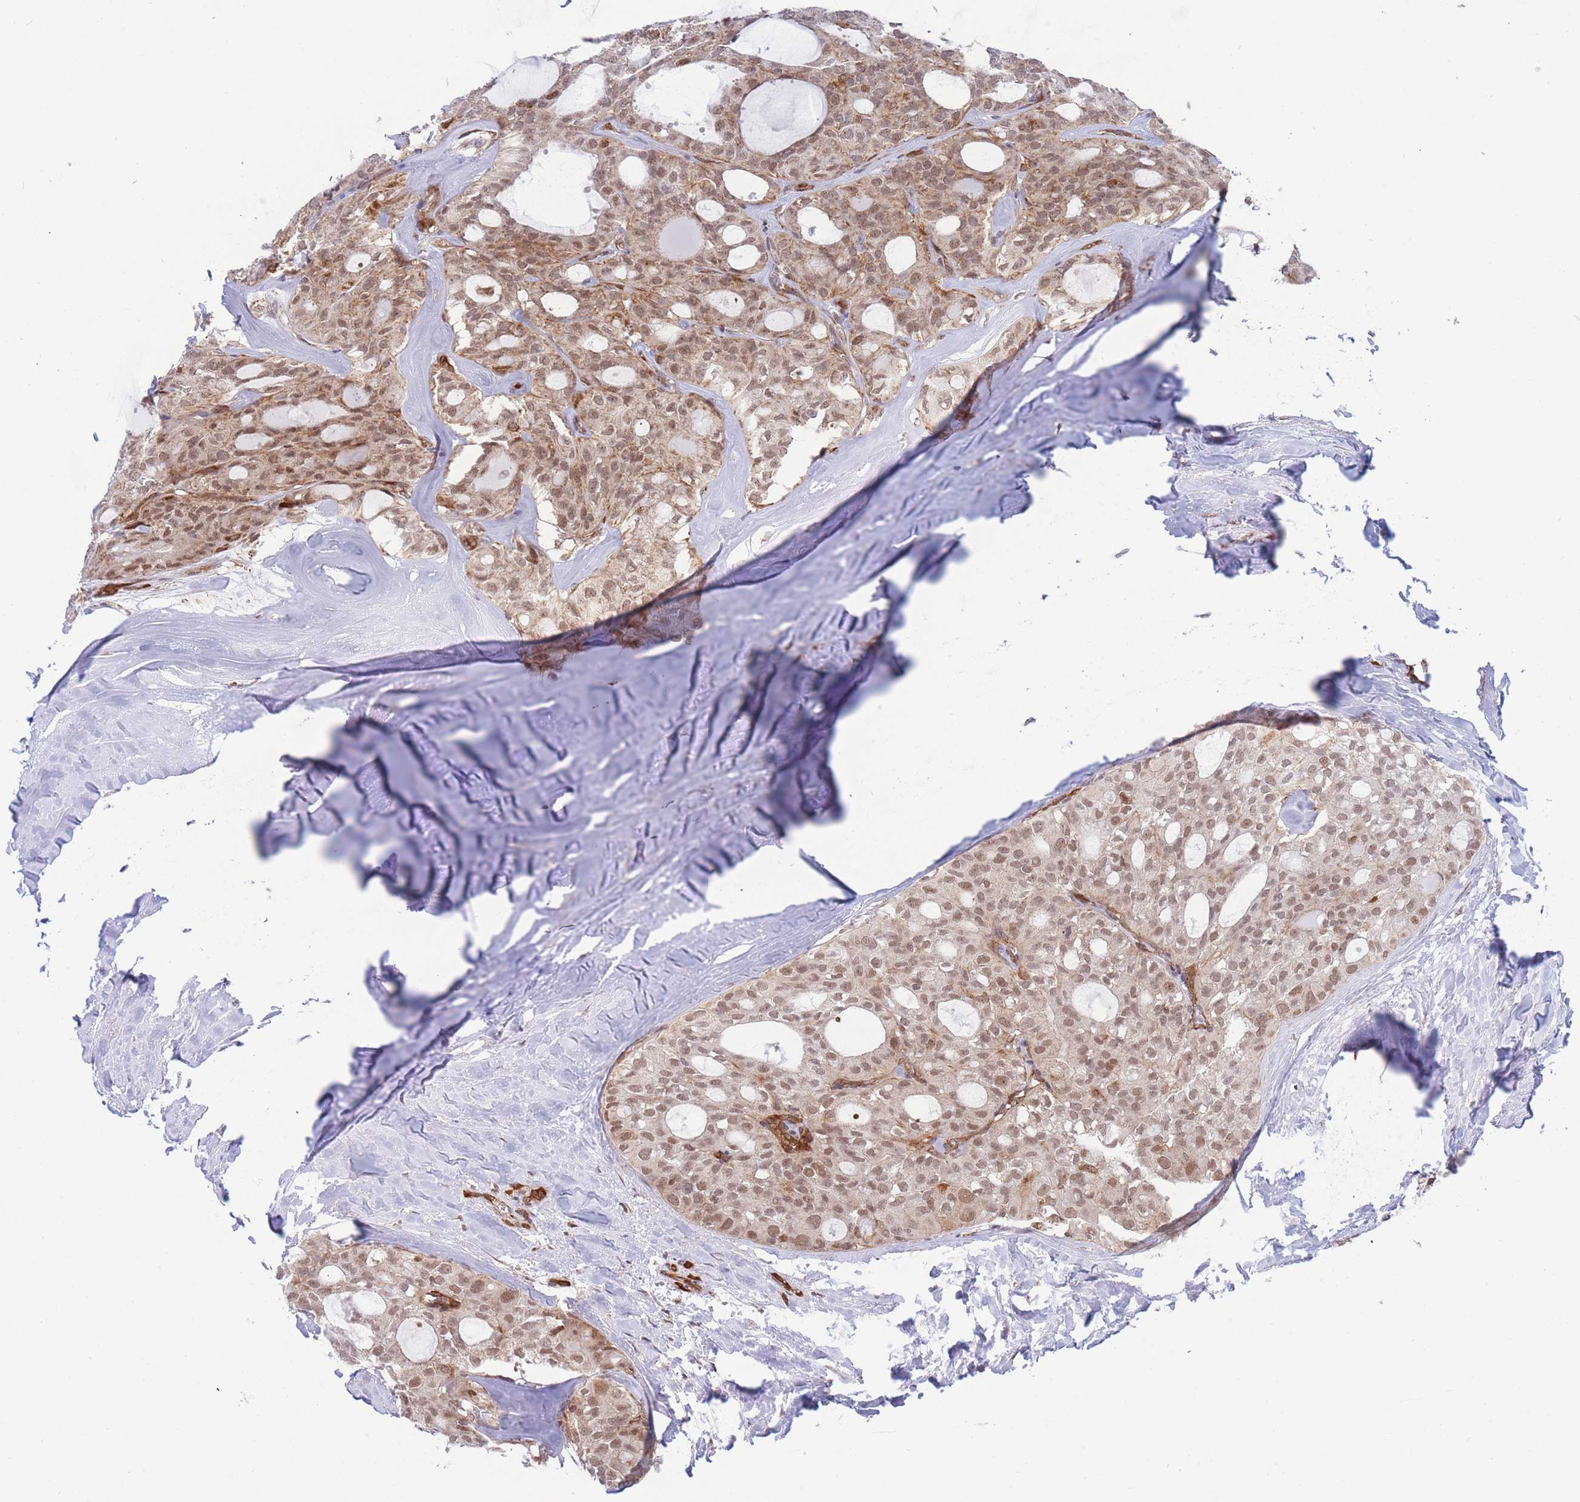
{"staining": {"intensity": "moderate", "quantity": ">75%", "location": "nuclear"}, "tissue": "thyroid cancer", "cell_type": "Tumor cells", "image_type": "cancer", "snomed": [{"axis": "morphology", "description": "Follicular adenoma carcinoma, NOS"}, {"axis": "topography", "description": "Thyroid gland"}], "caption": "Immunohistochemical staining of thyroid follicular adenoma carcinoma displays moderate nuclear protein expression in approximately >75% of tumor cells. The protein is stained brown, and the nuclei are stained in blue (DAB (3,3'-diaminobenzidine) IHC with brightfield microscopy, high magnification).", "gene": "BOD1L1", "patient": {"sex": "male", "age": 75}}